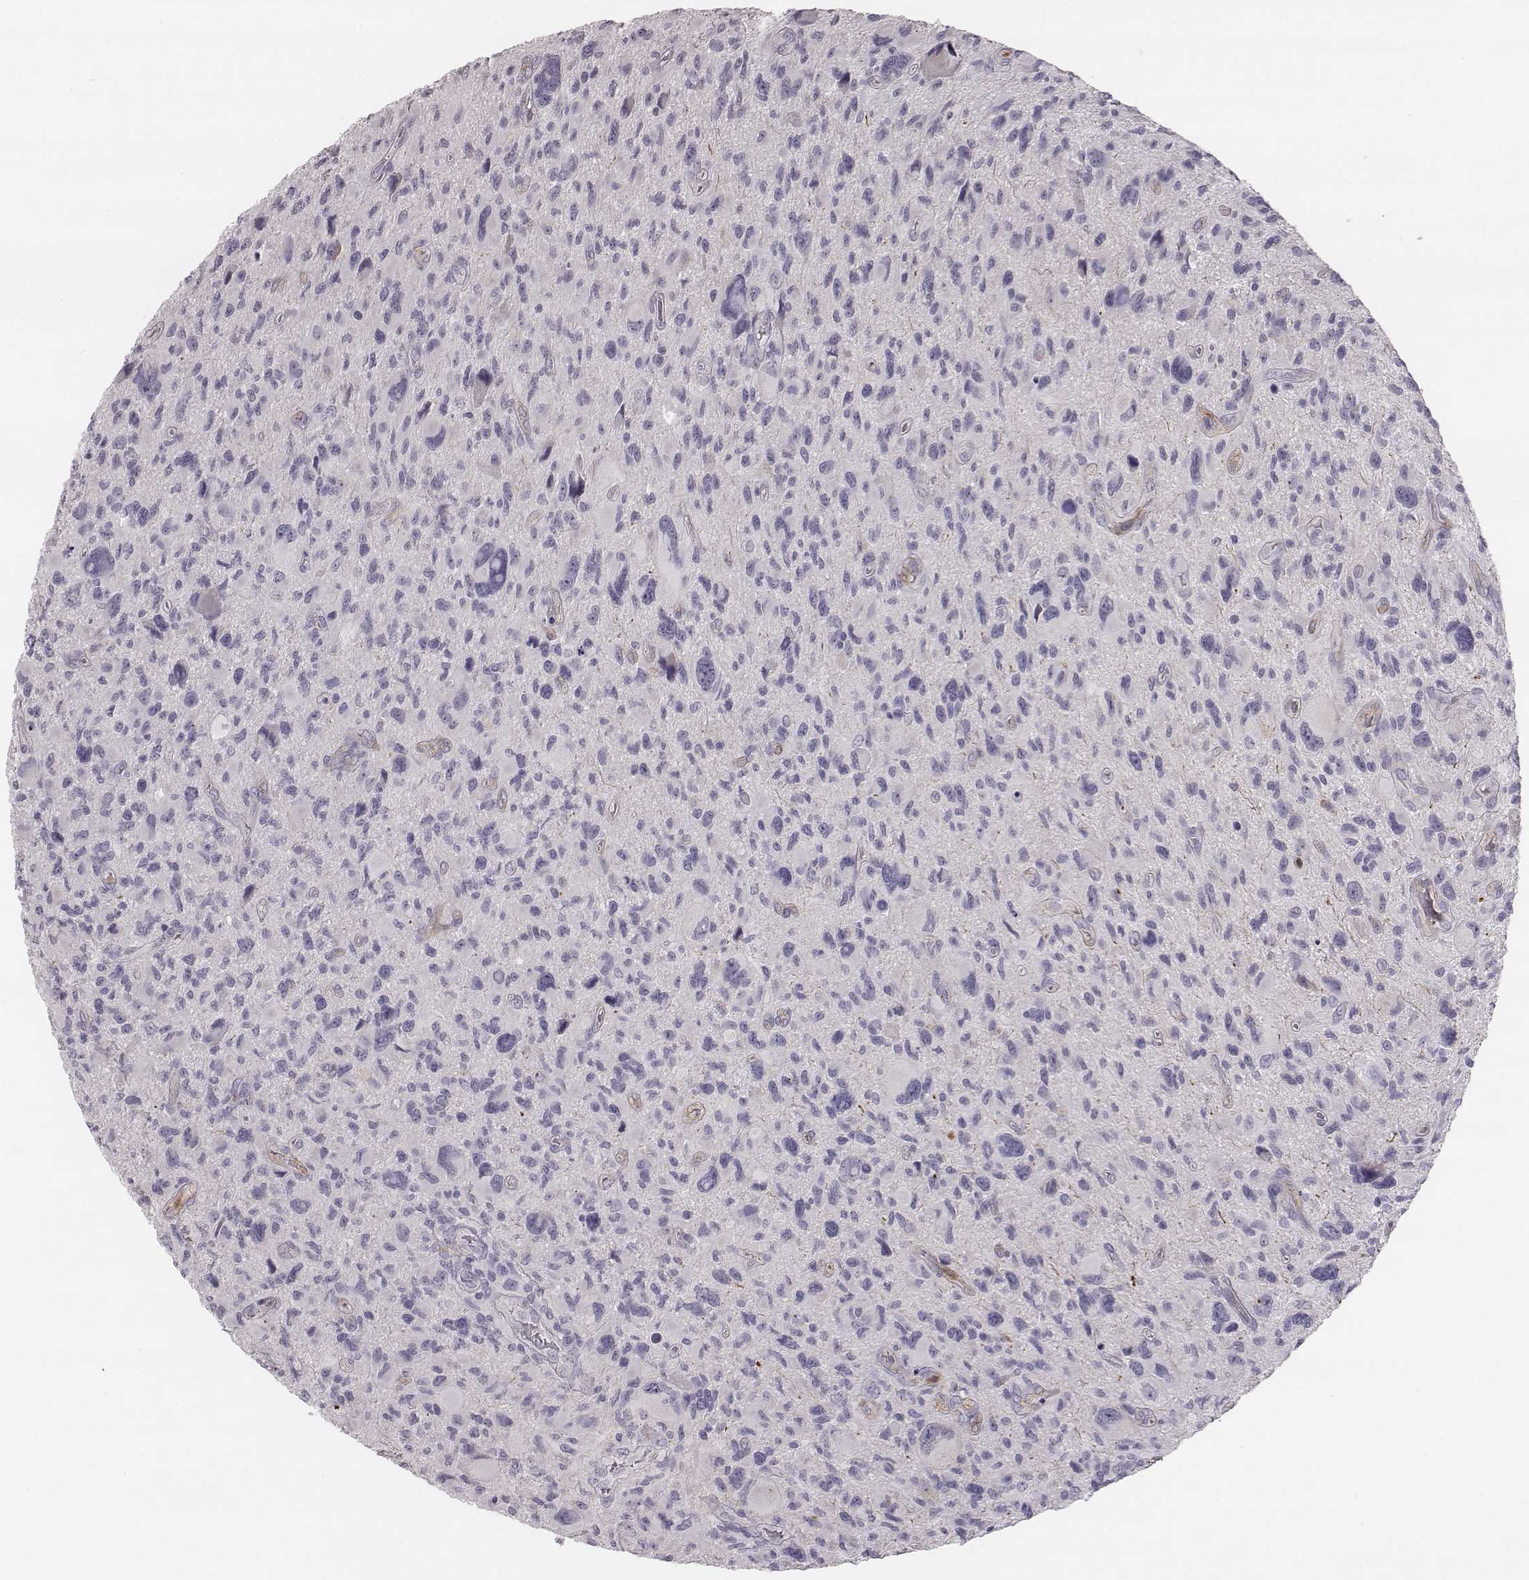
{"staining": {"intensity": "negative", "quantity": "none", "location": "none"}, "tissue": "glioma", "cell_type": "Tumor cells", "image_type": "cancer", "snomed": [{"axis": "morphology", "description": "Glioma, malignant, NOS"}, {"axis": "morphology", "description": "Glioma, malignant, High grade"}, {"axis": "topography", "description": "Brain"}], "caption": "Tumor cells show no significant positivity in malignant glioma (high-grade). (DAB (3,3'-diaminobenzidine) IHC with hematoxylin counter stain).", "gene": "KCNJ12", "patient": {"sex": "female", "age": 71}}